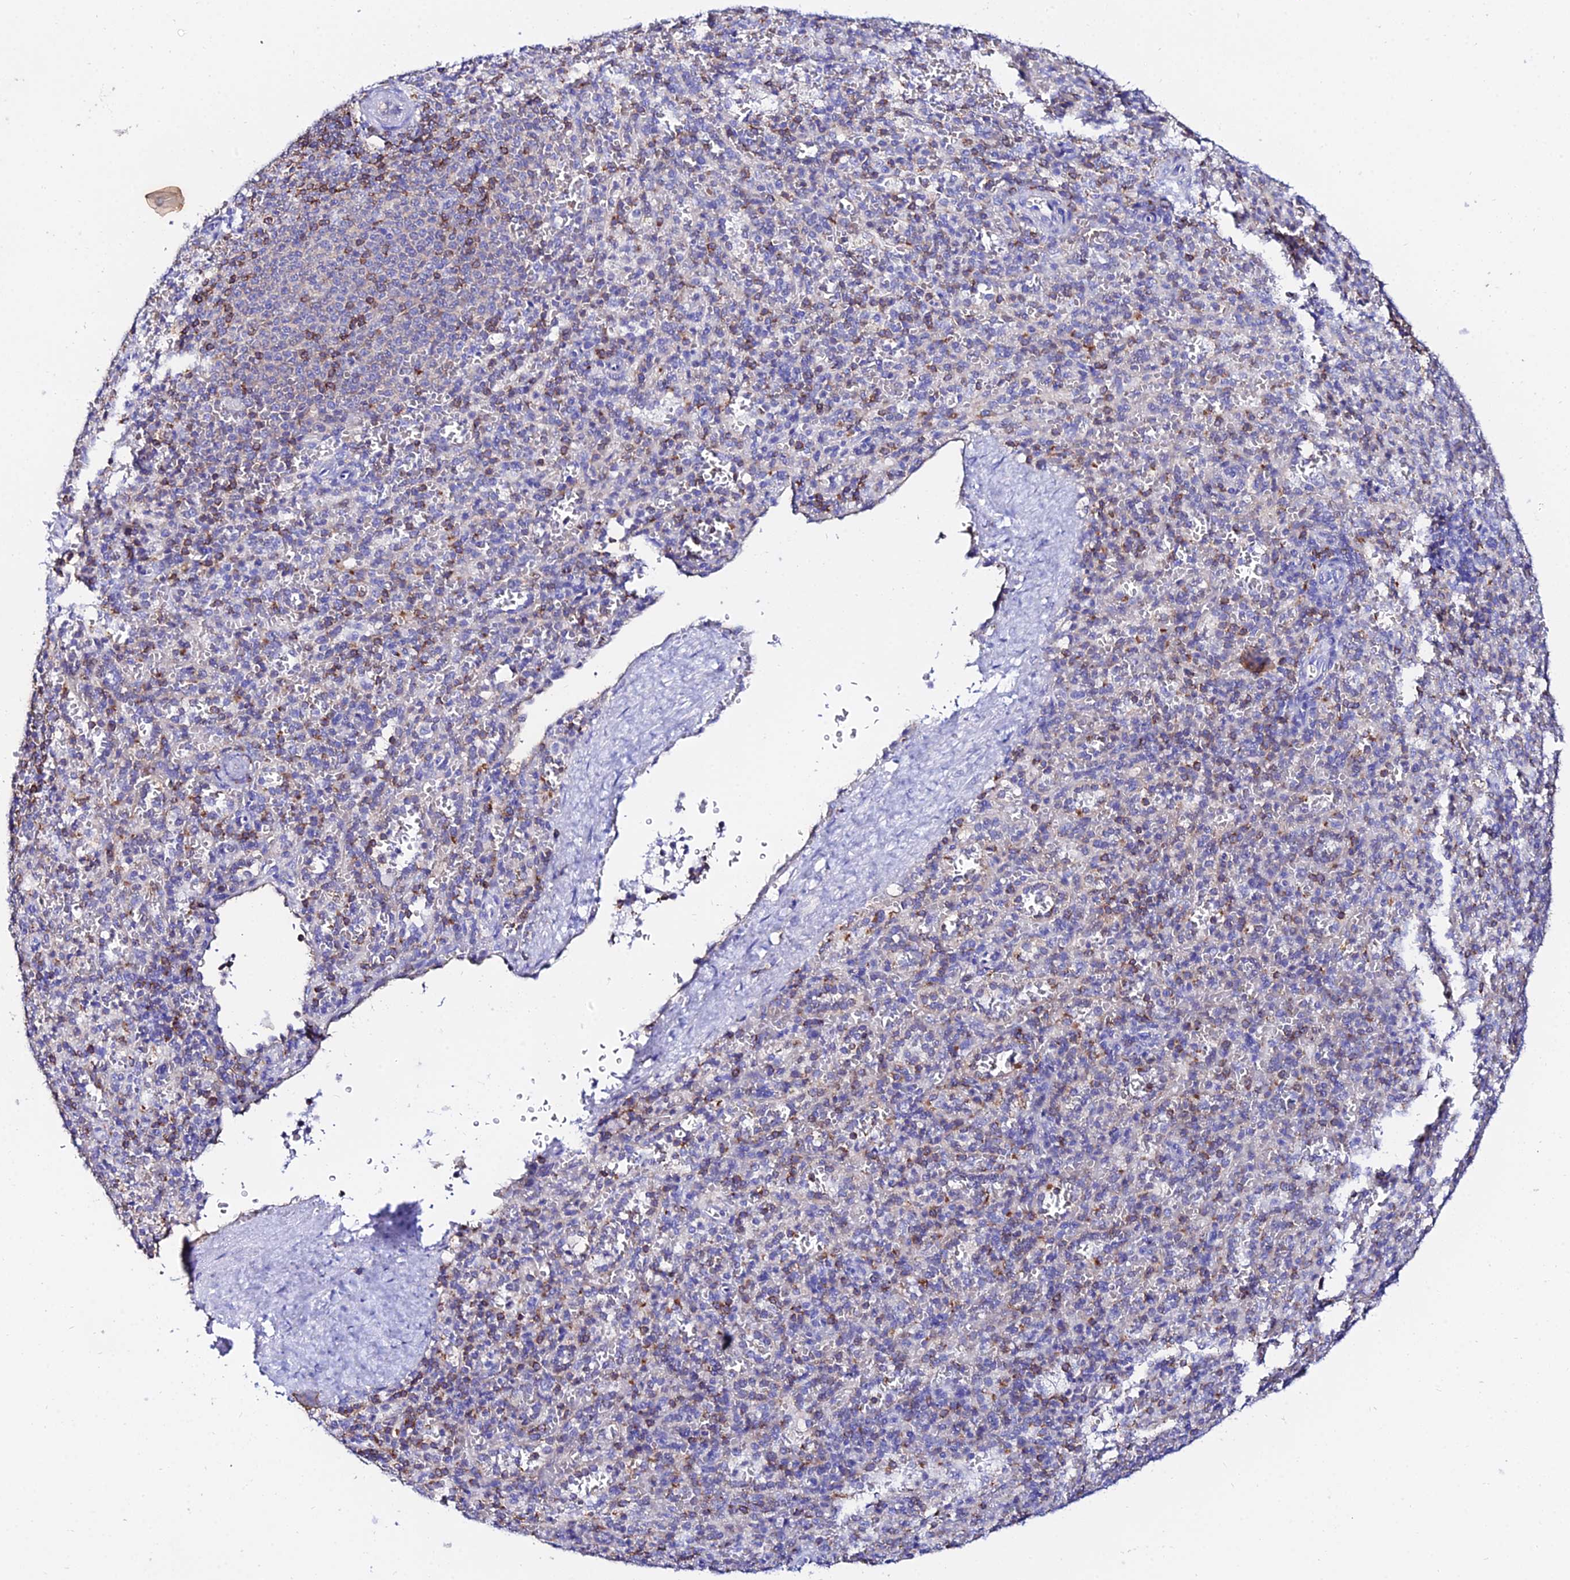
{"staining": {"intensity": "moderate", "quantity": "<25%", "location": "cytoplasmic/membranous"}, "tissue": "spleen", "cell_type": "Cells in red pulp", "image_type": "normal", "snomed": [{"axis": "morphology", "description": "Normal tissue, NOS"}, {"axis": "topography", "description": "Spleen"}], "caption": "Benign spleen exhibits moderate cytoplasmic/membranous staining in approximately <25% of cells in red pulp.", "gene": "S100A16", "patient": {"sex": "female", "age": 21}}